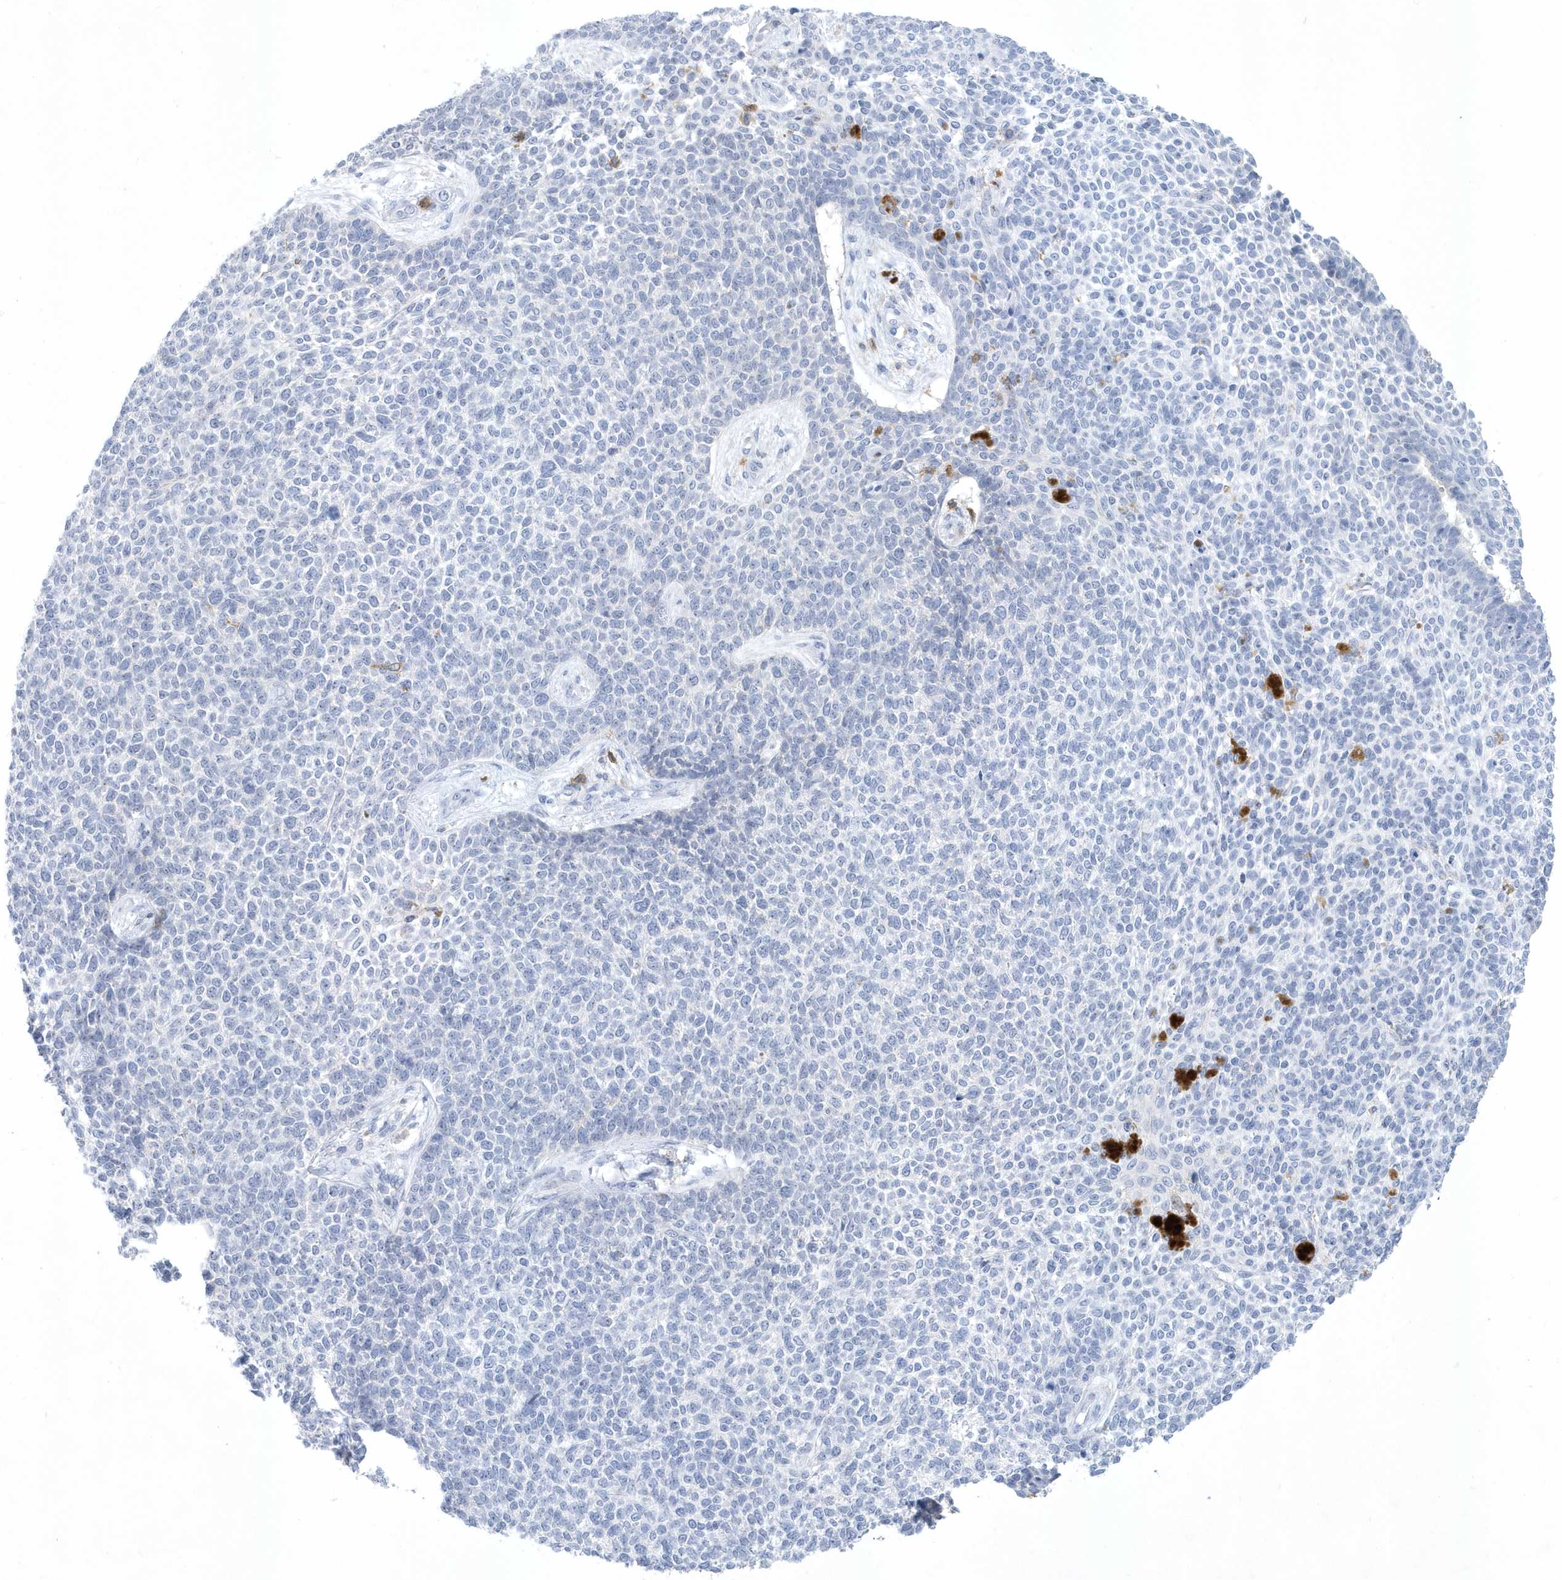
{"staining": {"intensity": "negative", "quantity": "none", "location": "none"}, "tissue": "skin cancer", "cell_type": "Tumor cells", "image_type": "cancer", "snomed": [{"axis": "morphology", "description": "Basal cell carcinoma"}, {"axis": "topography", "description": "Skin"}], "caption": "A photomicrograph of skin cancer stained for a protein exhibits no brown staining in tumor cells. (DAB (3,3'-diaminobenzidine) immunohistochemistry, high magnification).", "gene": "PSD4", "patient": {"sex": "female", "age": 84}}